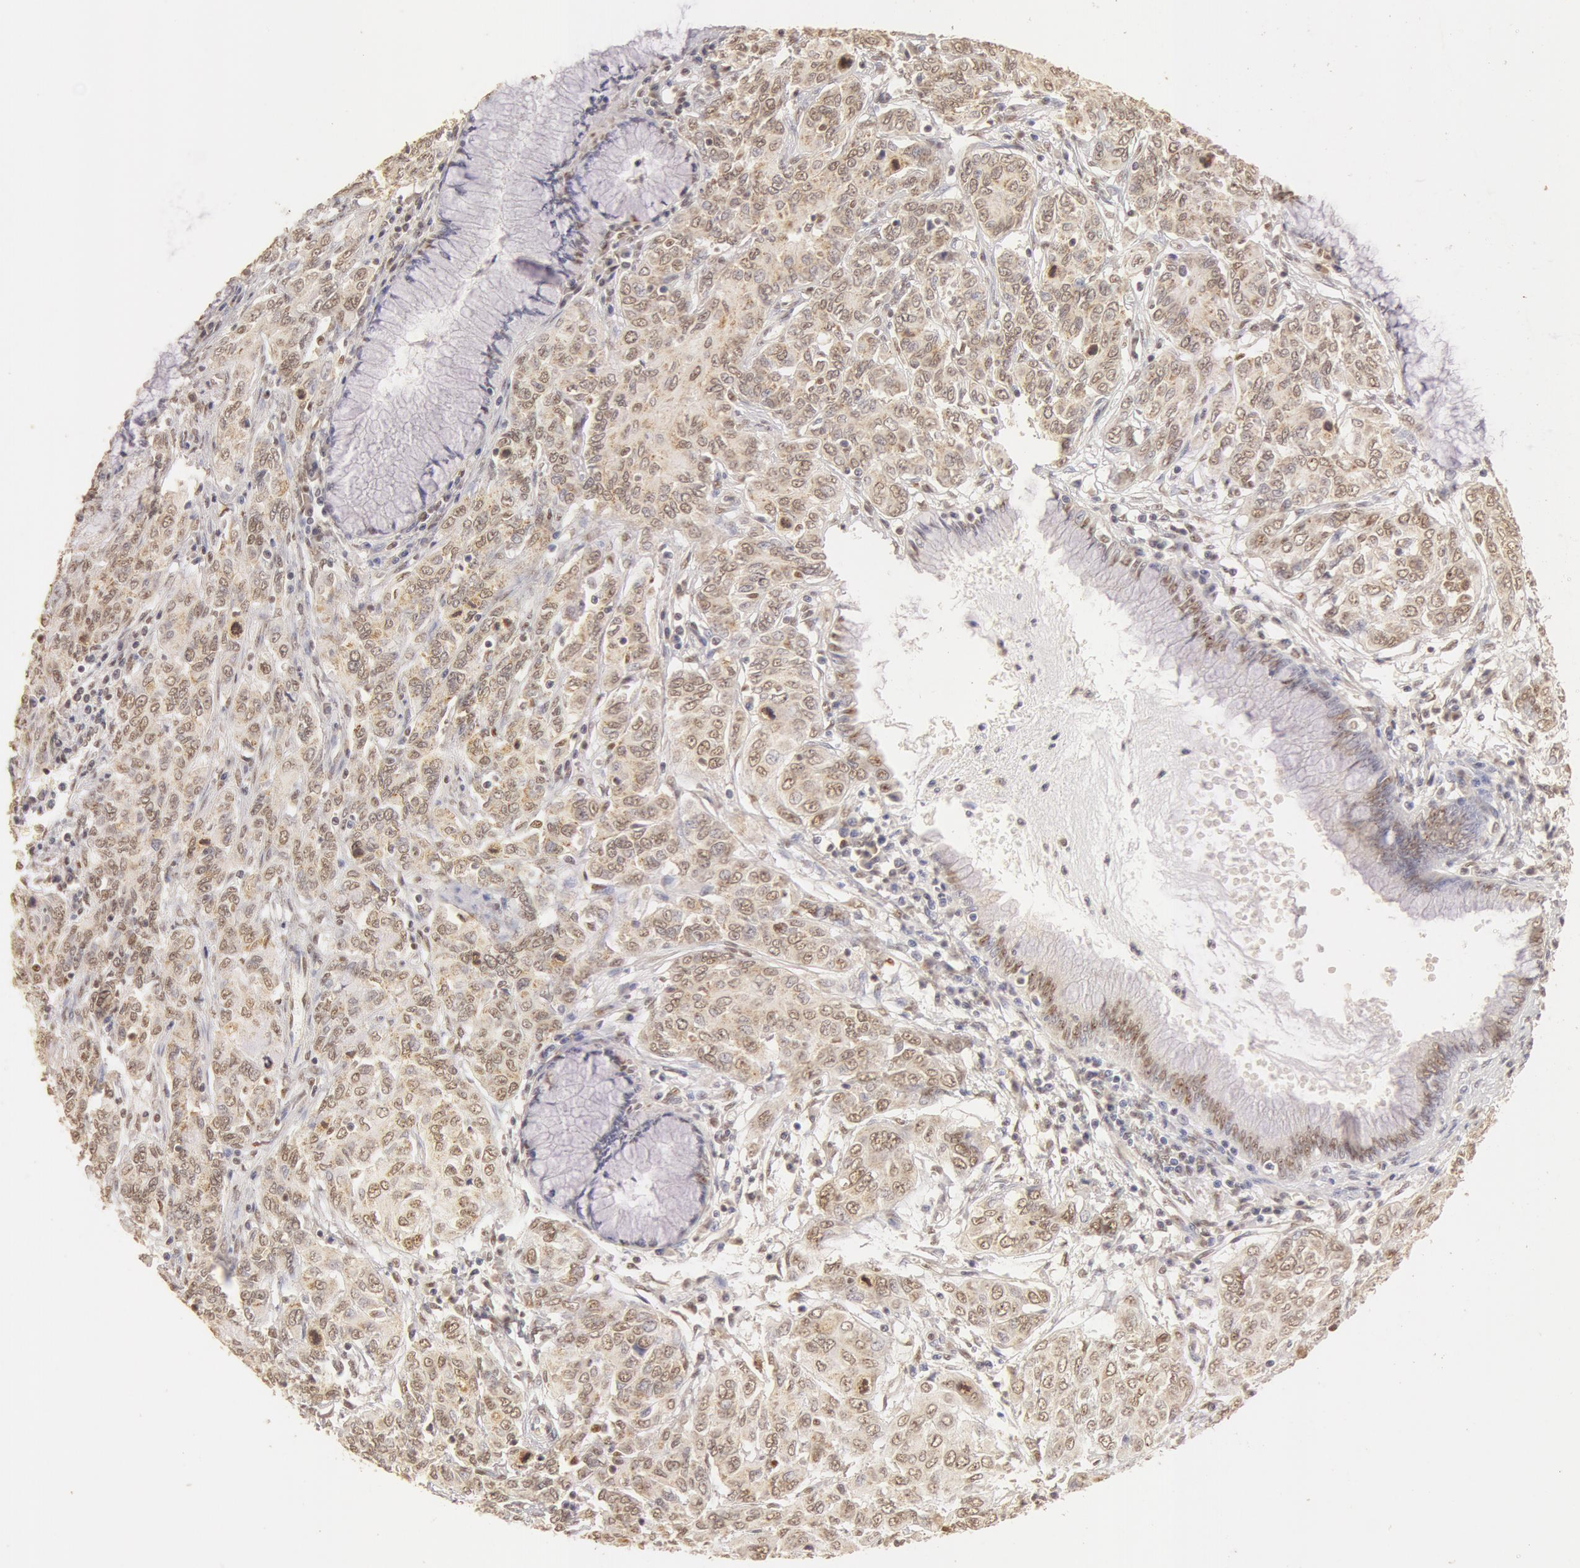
{"staining": {"intensity": "moderate", "quantity": "25%-75%", "location": "cytoplasmic/membranous,nuclear"}, "tissue": "cervical cancer", "cell_type": "Tumor cells", "image_type": "cancer", "snomed": [{"axis": "morphology", "description": "Squamous cell carcinoma, NOS"}, {"axis": "topography", "description": "Cervix"}], "caption": "The immunohistochemical stain shows moderate cytoplasmic/membranous and nuclear staining in tumor cells of cervical squamous cell carcinoma tissue. (brown staining indicates protein expression, while blue staining denotes nuclei).", "gene": "SNRNP70", "patient": {"sex": "female", "age": 38}}